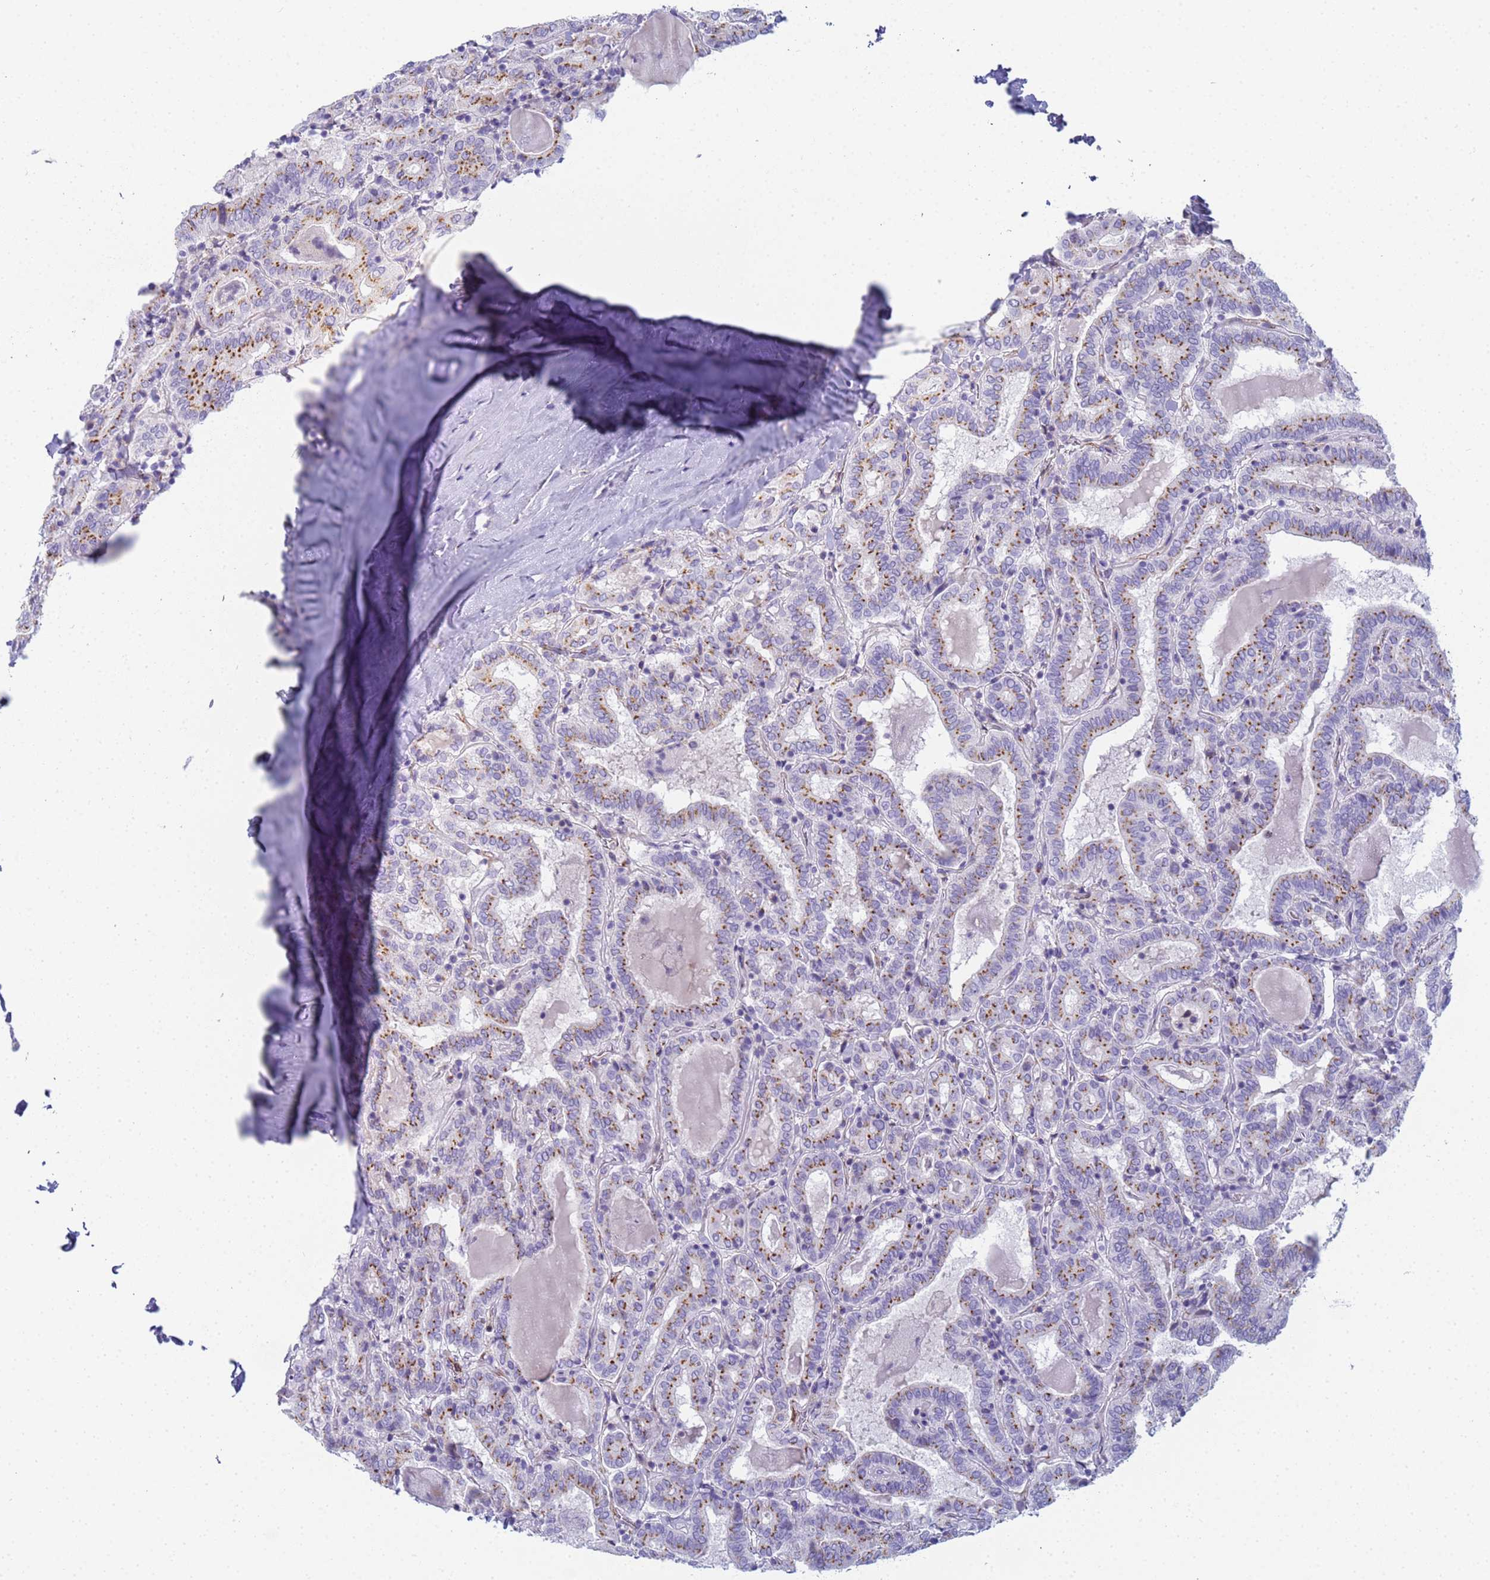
{"staining": {"intensity": "moderate", "quantity": "25%-75%", "location": "cytoplasmic/membranous"}, "tissue": "thyroid cancer", "cell_type": "Tumor cells", "image_type": "cancer", "snomed": [{"axis": "morphology", "description": "Papillary adenocarcinoma, NOS"}, {"axis": "topography", "description": "Thyroid gland"}], "caption": "Thyroid papillary adenocarcinoma tissue shows moderate cytoplasmic/membranous positivity in about 25%-75% of tumor cells The protein of interest is shown in brown color, while the nuclei are stained blue.", "gene": "CR1", "patient": {"sex": "female", "age": 72}}